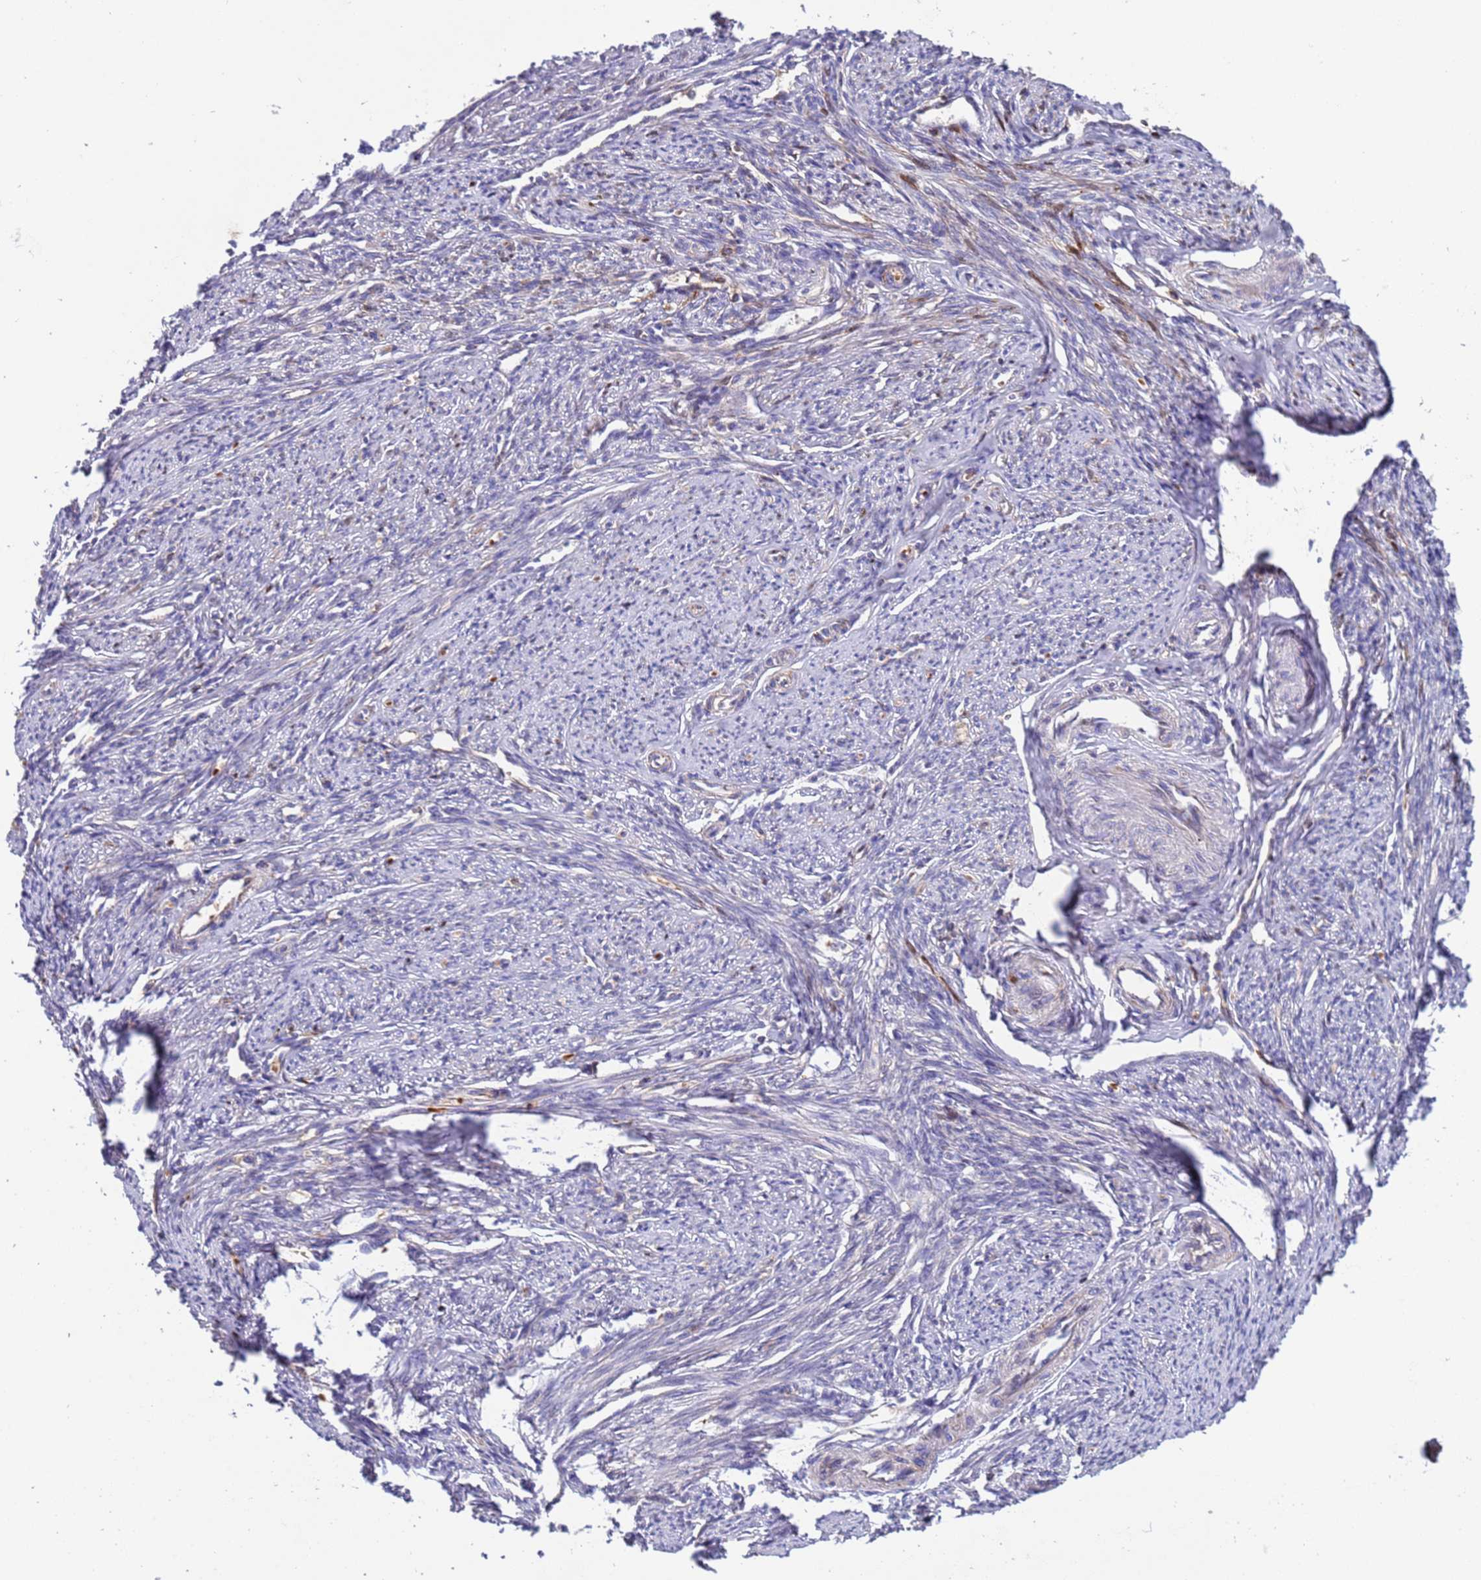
{"staining": {"intensity": "weak", "quantity": "<25%", "location": "cytoplasmic/membranous"}, "tissue": "smooth muscle", "cell_type": "Smooth muscle cells", "image_type": "normal", "snomed": [{"axis": "morphology", "description": "Normal tissue, NOS"}, {"axis": "topography", "description": "Smooth muscle"}, {"axis": "topography", "description": "Uterus"}], "caption": "DAB immunohistochemical staining of benign human smooth muscle demonstrates no significant expression in smooth muscle cells. Brightfield microscopy of immunohistochemistry (IHC) stained with DAB (brown) and hematoxylin (blue), captured at high magnification.", "gene": "PARP16", "patient": {"sex": "female", "age": 59}}